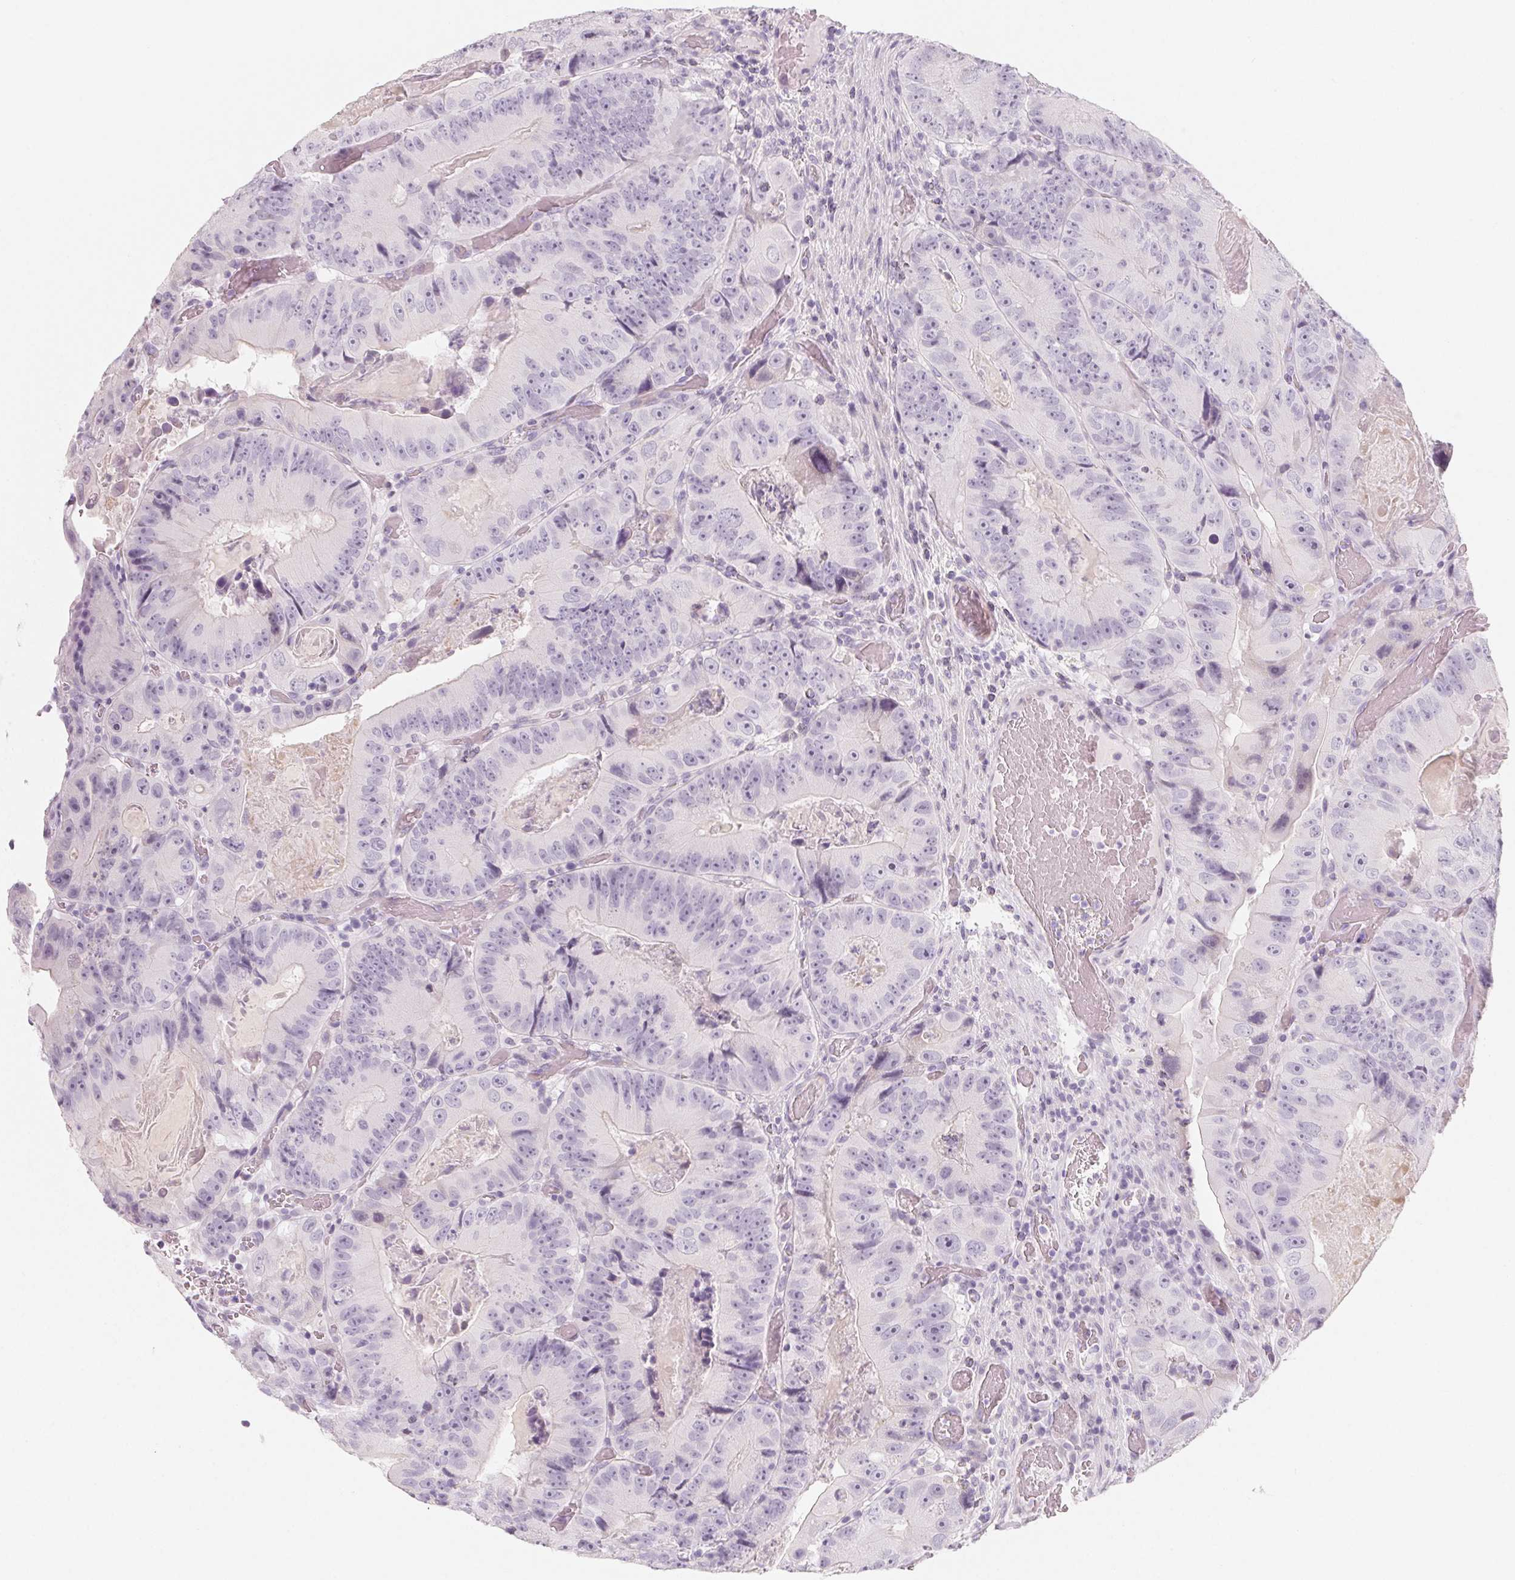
{"staining": {"intensity": "negative", "quantity": "none", "location": "none"}, "tissue": "colorectal cancer", "cell_type": "Tumor cells", "image_type": "cancer", "snomed": [{"axis": "morphology", "description": "Adenocarcinoma, NOS"}, {"axis": "topography", "description": "Colon"}], "caption": "Protein analysis of colorectal cancer (adenocarcinoma) exhibits no significant staining in tumor cells.", "gene": "SH3GL2", "patient": {"sex": "female", "age": 86}}